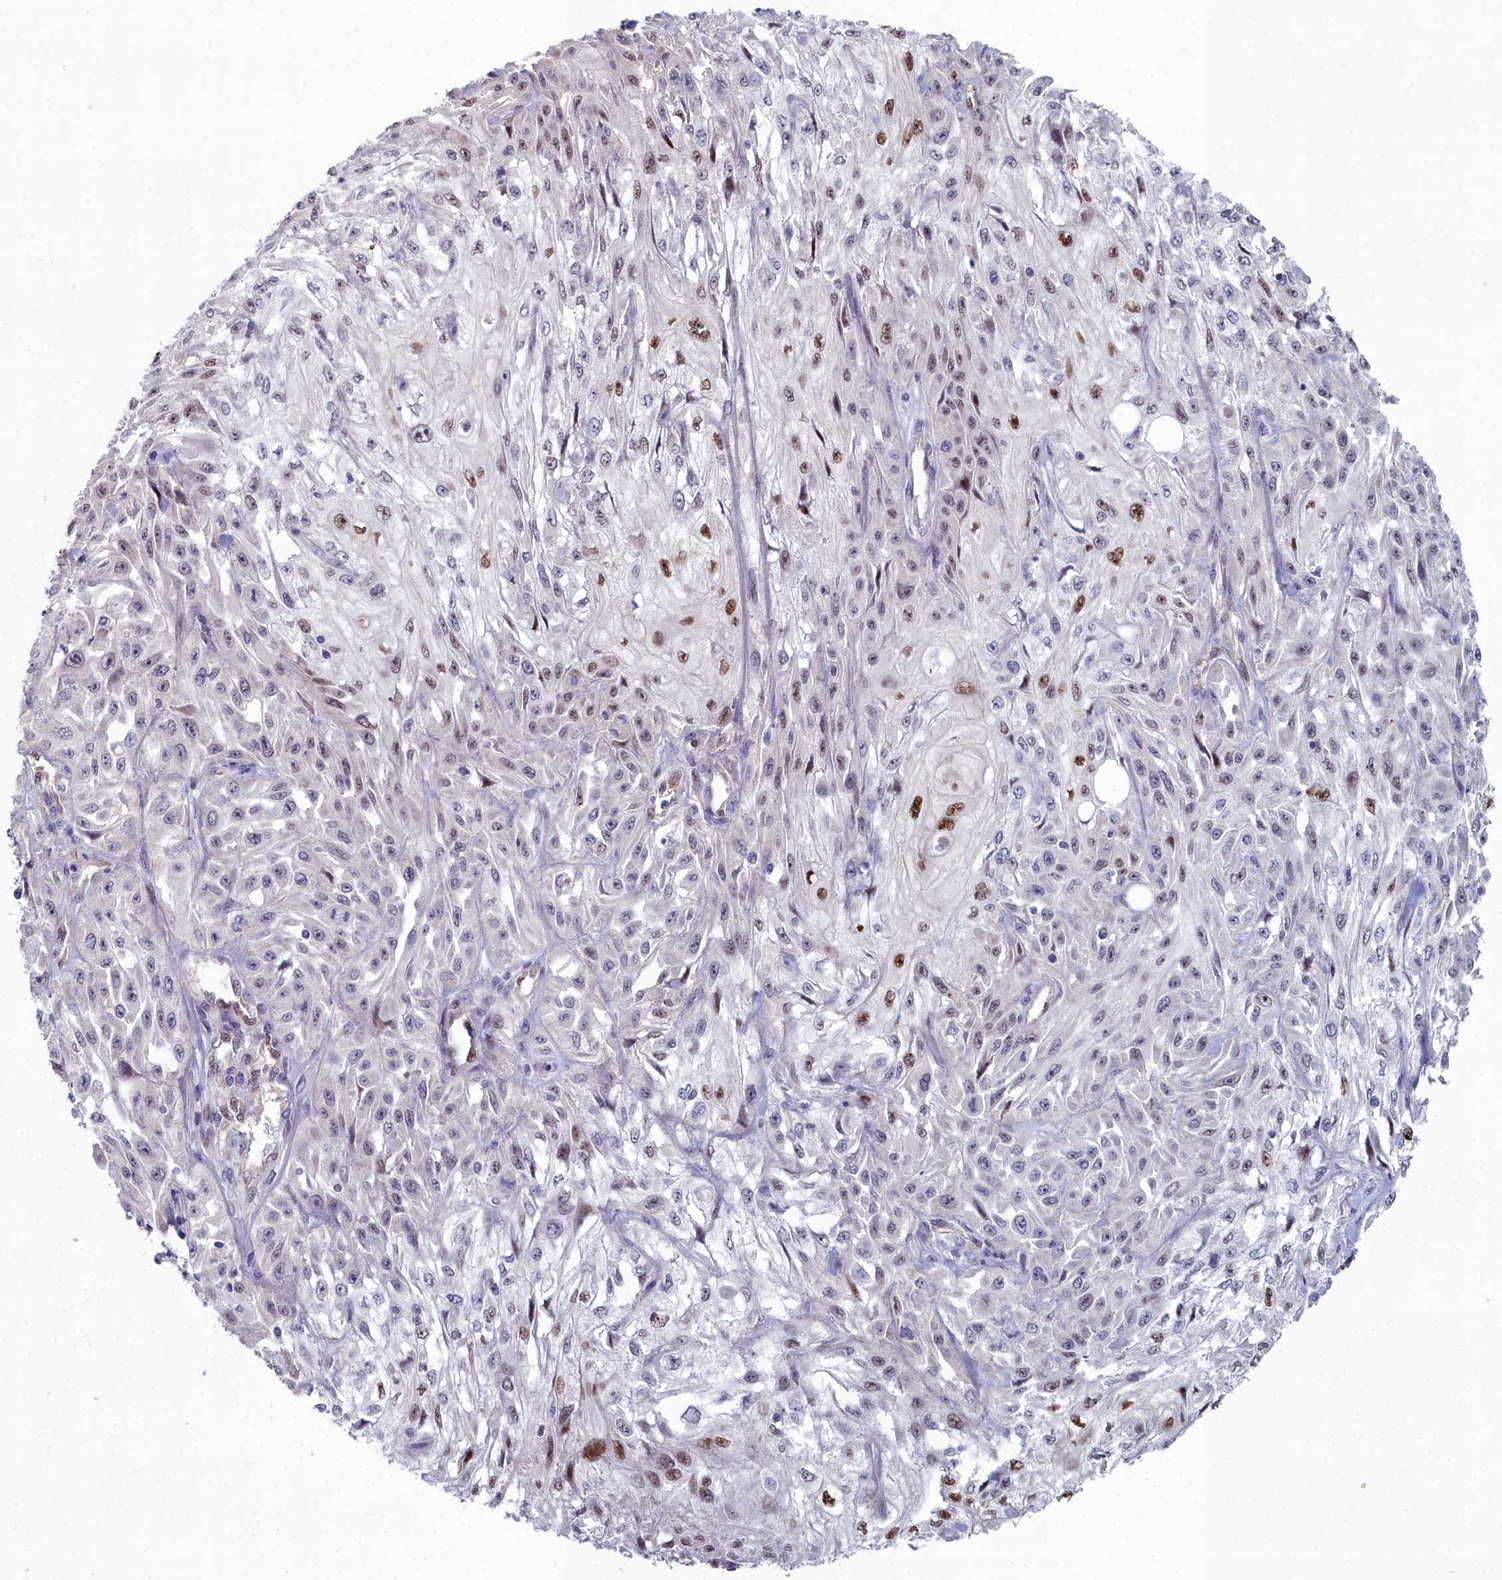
{"staining": {"intensity": "moderate", "quantity": "<25%", "location": "nuclear"}, "tissue": "skin cancer", "cell_type": "Tumor cells", "image_type": "cancer", "snomed": [{"axis": "morphology", "description": "Squamous cell carcinoma, NOS"}, {"axis": "morphology", "description": "Squamous cell carcinoma, metastatic, NOS"}, {"axis": "topography", "description": "Skin"}, {"axis": "topography", "description": "Lymph node"}], "caption": "A photomicrograph showing moderate nuclear expression in about <25% of tumor cells in skin cancer, as visualized by brown immunohistochemical staining.", "gene": "RPS27A", "patient": {"sex": "male", "age": 75}}